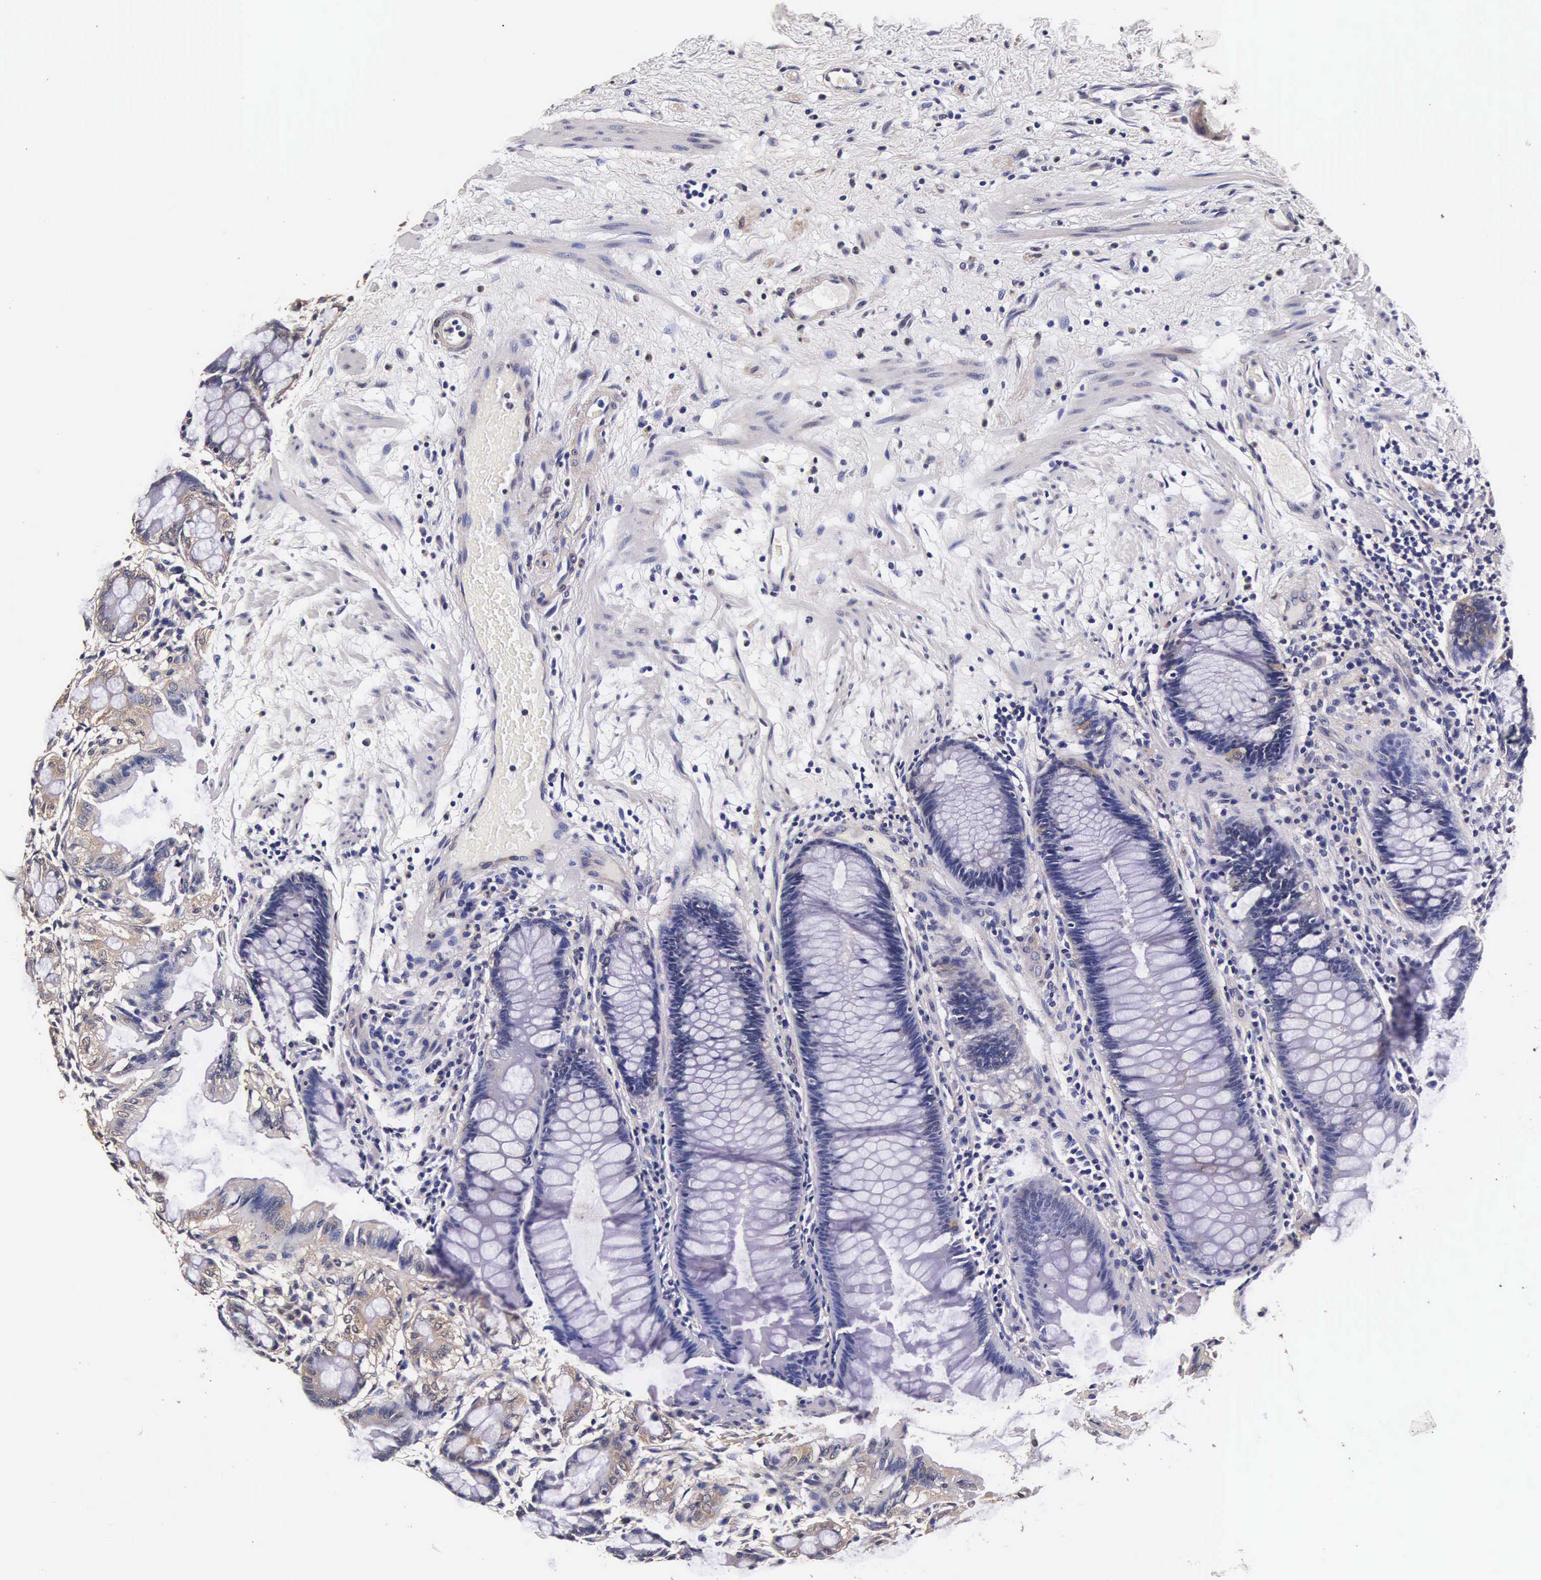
{"staining": {"intensity": "weak", "quantity": "25%-75%", "location": "cytoplasmic/membranous,nuclear"}, "tissue": "rectum", "cell_type": "Glandular cells", "image_type": "normal", "snomed": [{"axis": "morphology", "description": "Normal tissue, NOS"}, {"axis": "topography", "description": "Rectum"}], "caption": "The immunohistochemical stain highlights weak cytoplasmic/membranous,nuclear staining in glandular cells of normal rectum.", "gene": "TECPR2", "patient": {"sex": "male", "age": 77}}